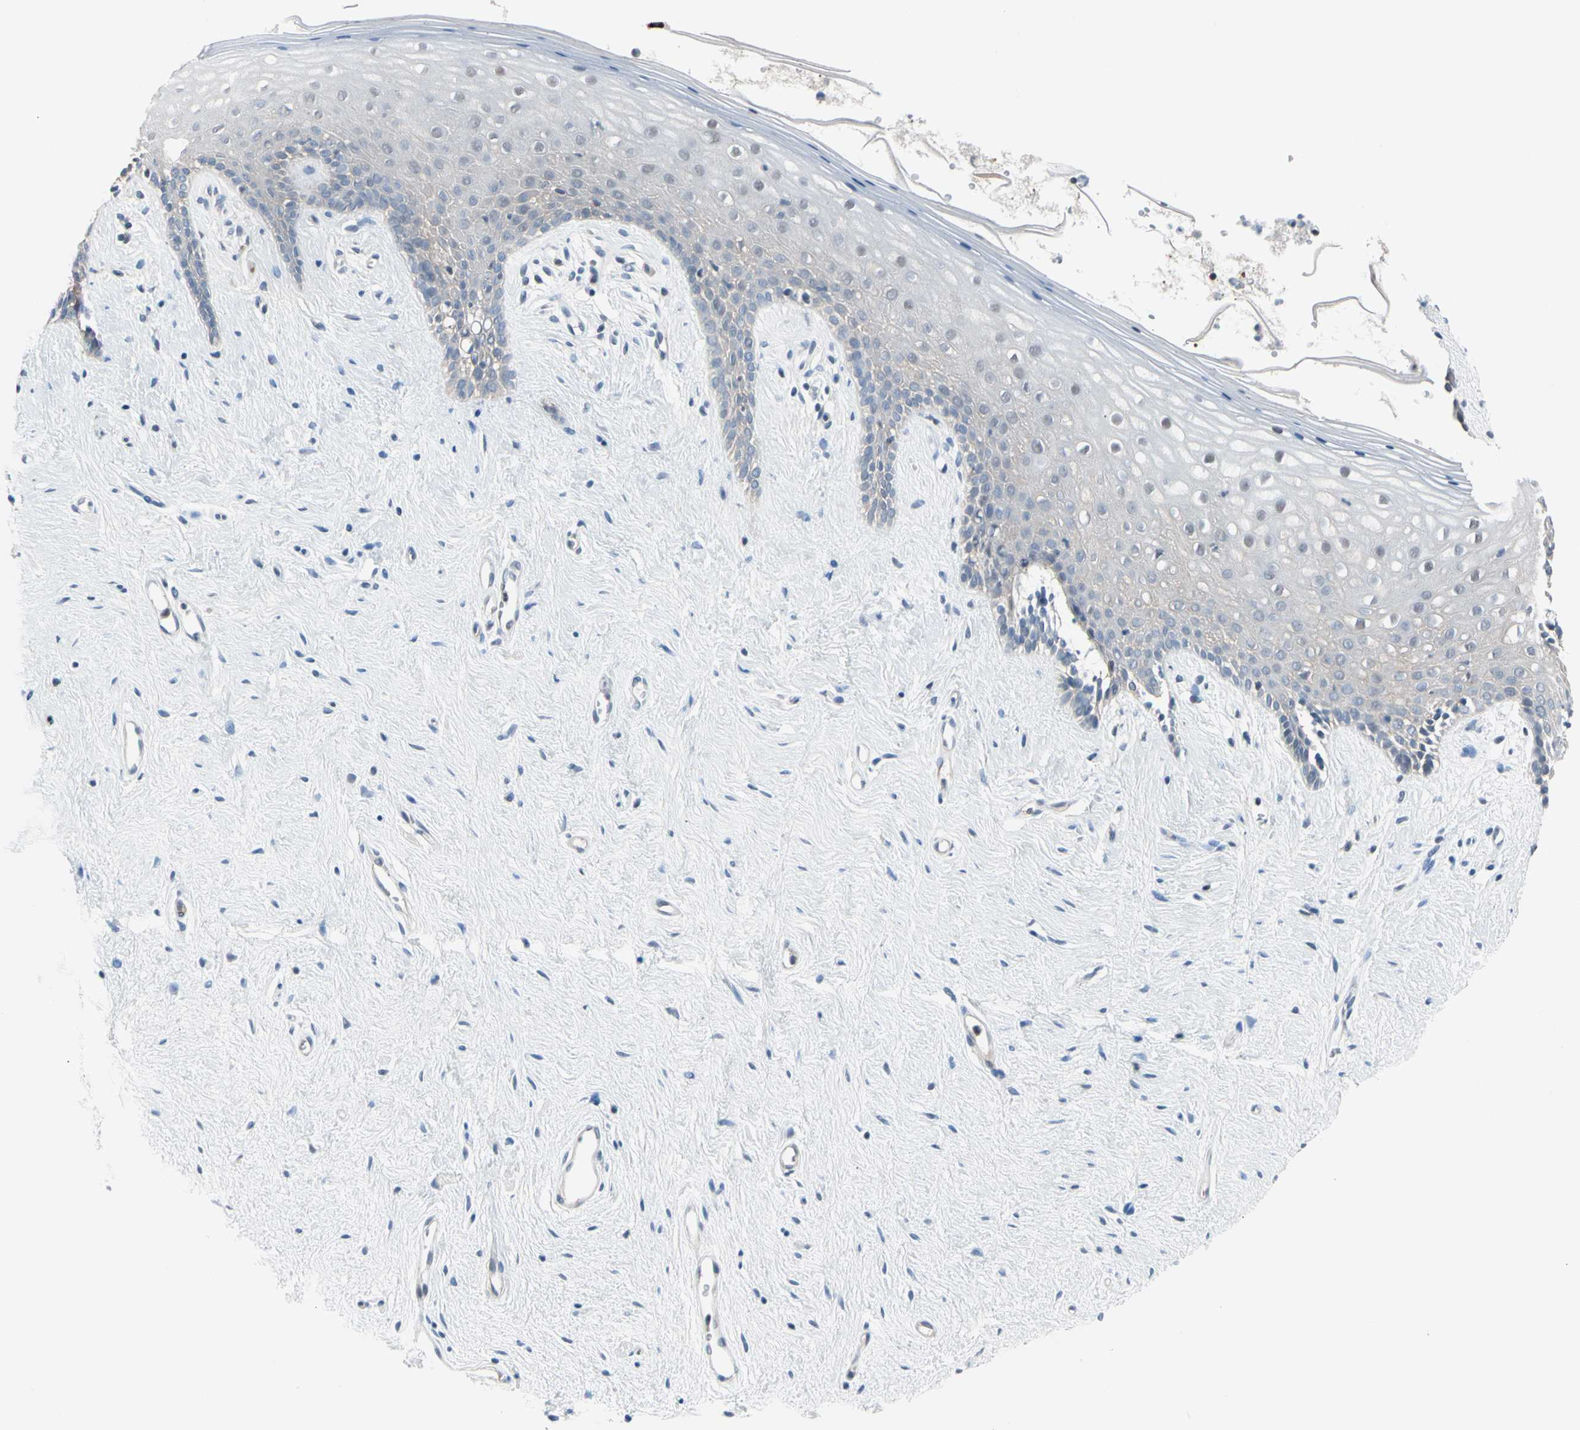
{"staining": {"intensity": "weak", "quantity": "25%-75%", "location": "cytoplasmic/membranous"}, "tissue": "vagina", "cell_type": "Squamous epithelial cells", "image_type": "normal", "snomed": [{"axis": "morphology", "description": "Normal tissue, NOS"}, {"axis": "topography", "description": "Vagina"}], "caption": "Protein positivity by immunohistochemistry shows weak cytoplasmic/membranous expression in about 25%-75% of squamous epithelial cells in normal vagina. The staining was performed using DAB, with brown indicating positive protein expression. Nuclei are stained blue with hematoxylin.", "gene": "ENSG00000256646", "patient": {"sex": "female", "age": 44}}